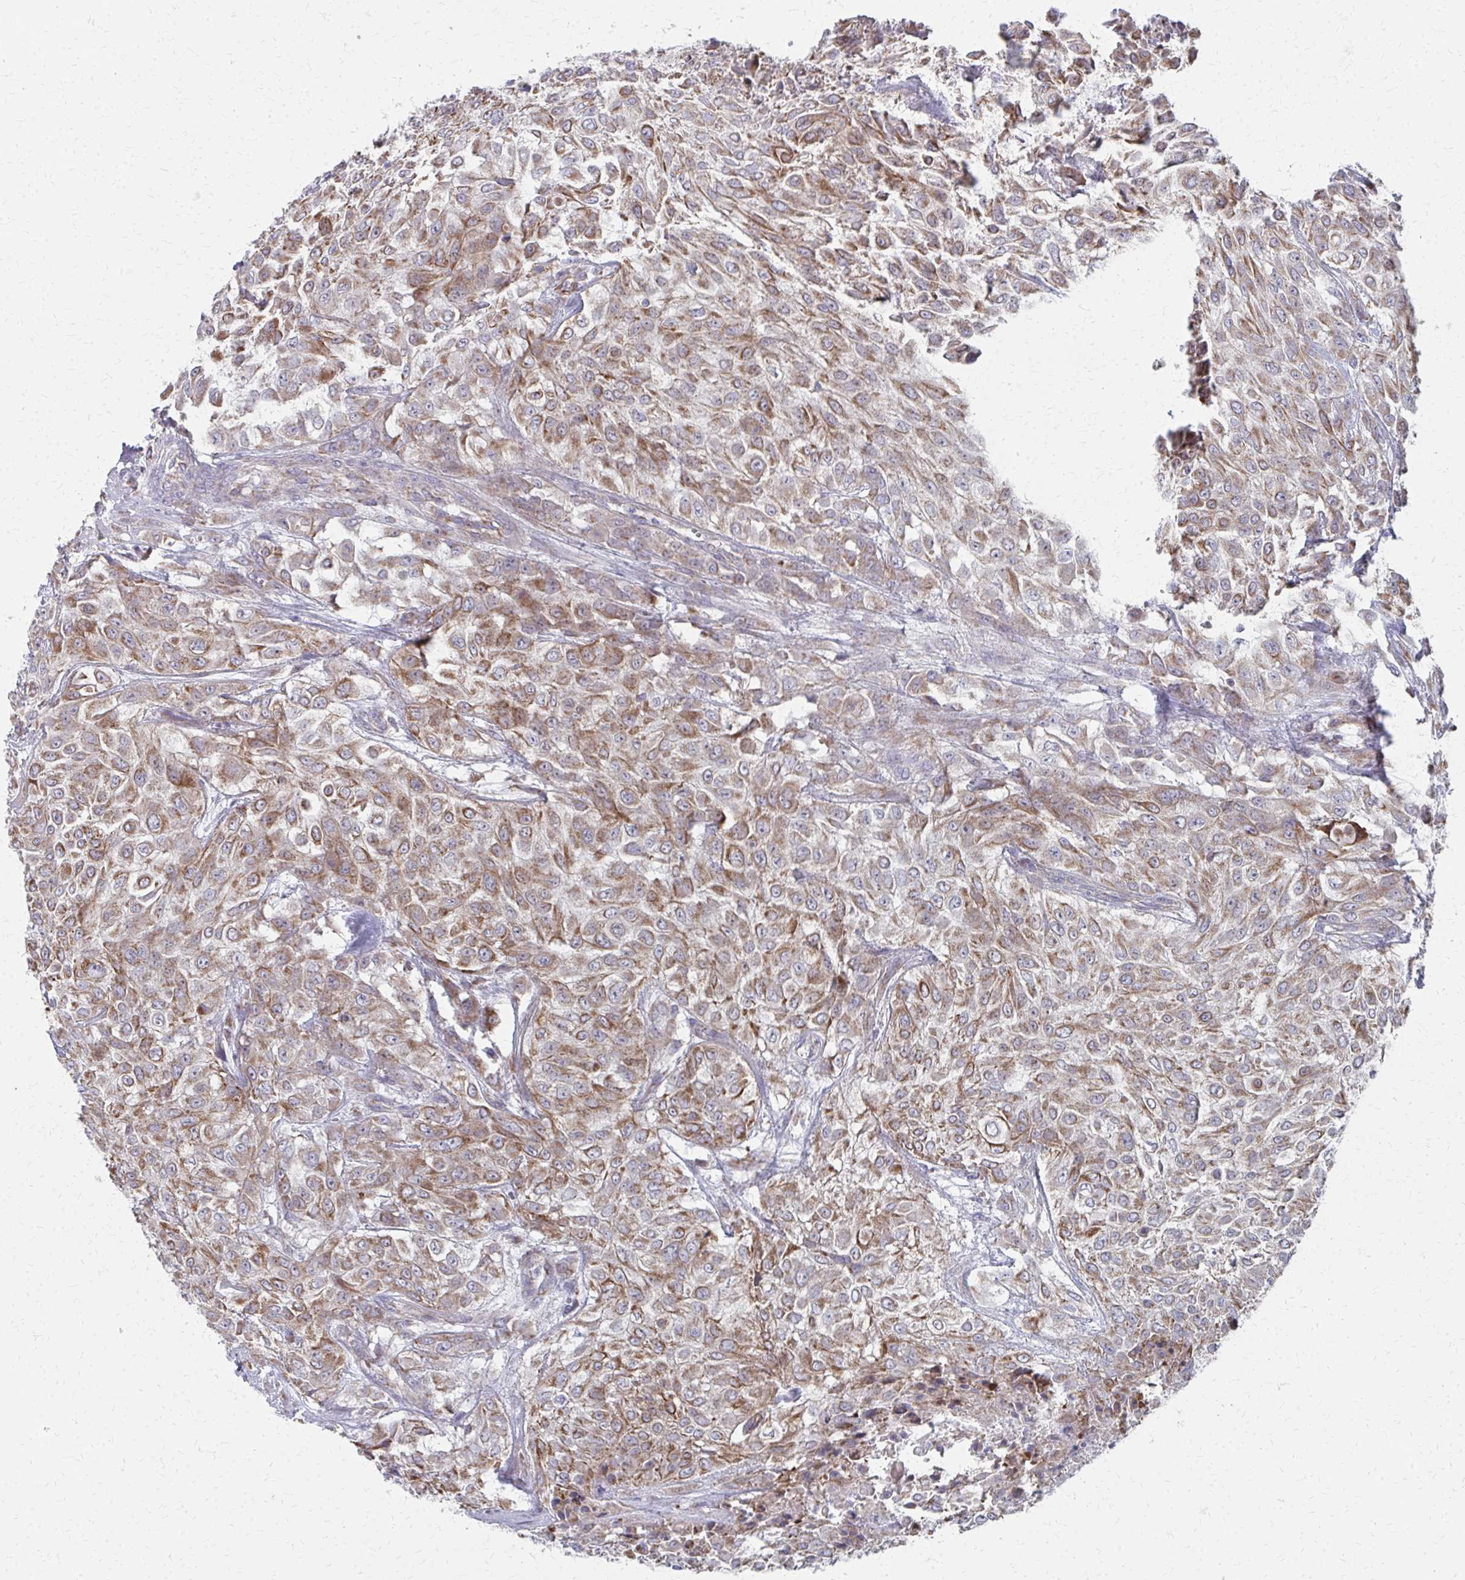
{"staining": {"intensity": "moderate", "quantity": ">75%", "location": "cytoplasmic/membranous"}, "tissue": "urothelial cancer", "cell_type": "Tumor cells", "image_type": "cancer", "snomed": [{"axis": "morphology", "description": "Urothelial carcinoma, High grade"}, {"axis": "topography", "description": "Urinary bladder"}], "caption": "Protein expression analysis of human urothelial cancer reveals moderate cytoplasmic/membranous expression in approximately >75% of tumor cells. Nuclei are stained in blue.", "gene": "FAHD1", "patient": {"sex": "male", "age": 57}}